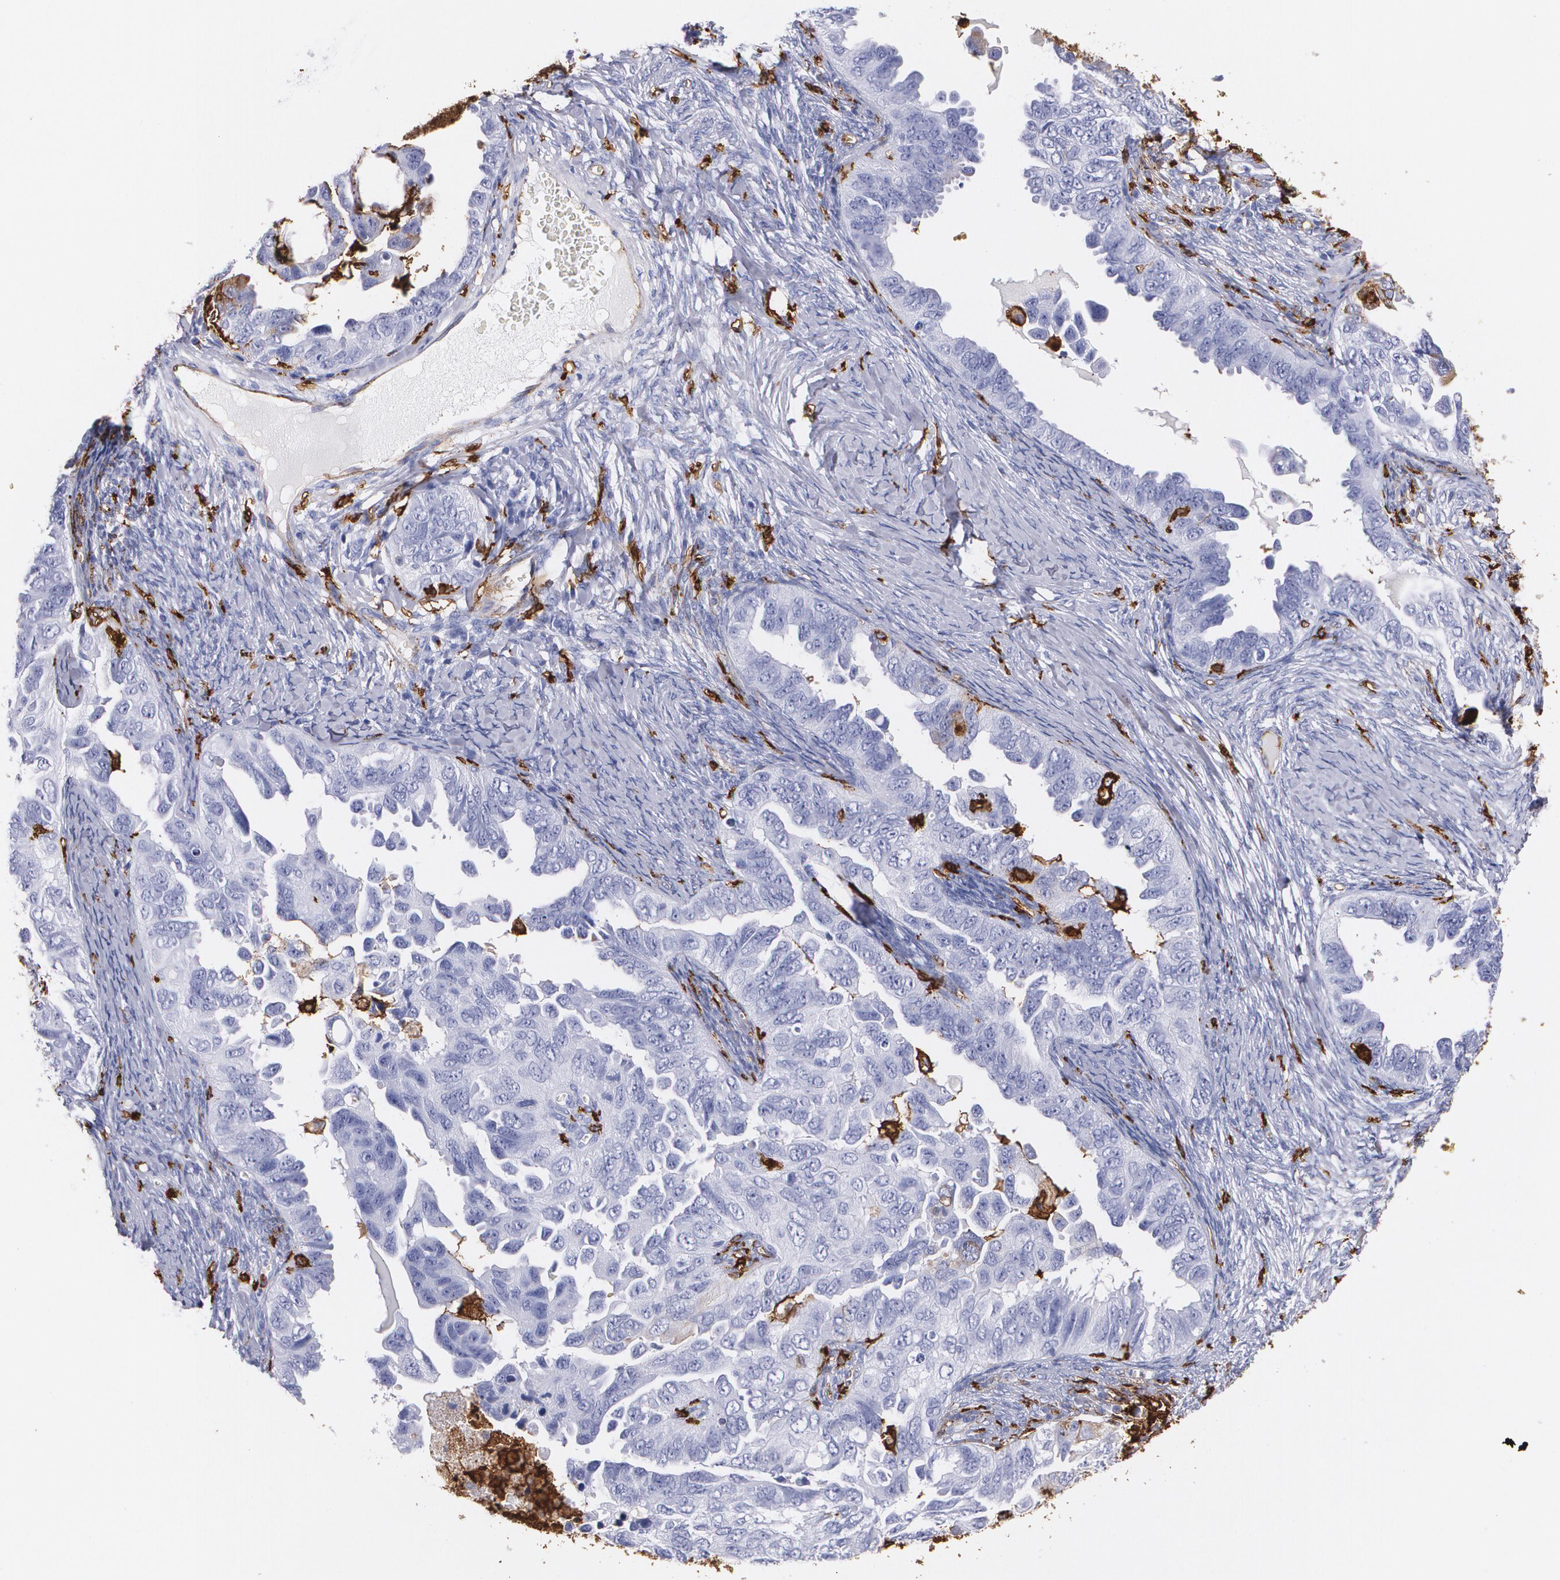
{"staining": {"intensity": "negative", "quantity": "none", "location": "none"}, "tissue": "ovarian cancer", "cell_type": "Tumor cells", "image_type": "cancer", "snomed": [{"axis": "morphology", "description": "Cystadenocarcinoma, serous, NOS"}, {"axis": "topography", "description": "Ovary"}], "caption": "A micrograph of human ovarian cancer is negative for staining in tumor cells.", "gene": "HLA-DRA", "patient": {"sex": "female", "age": 82}}